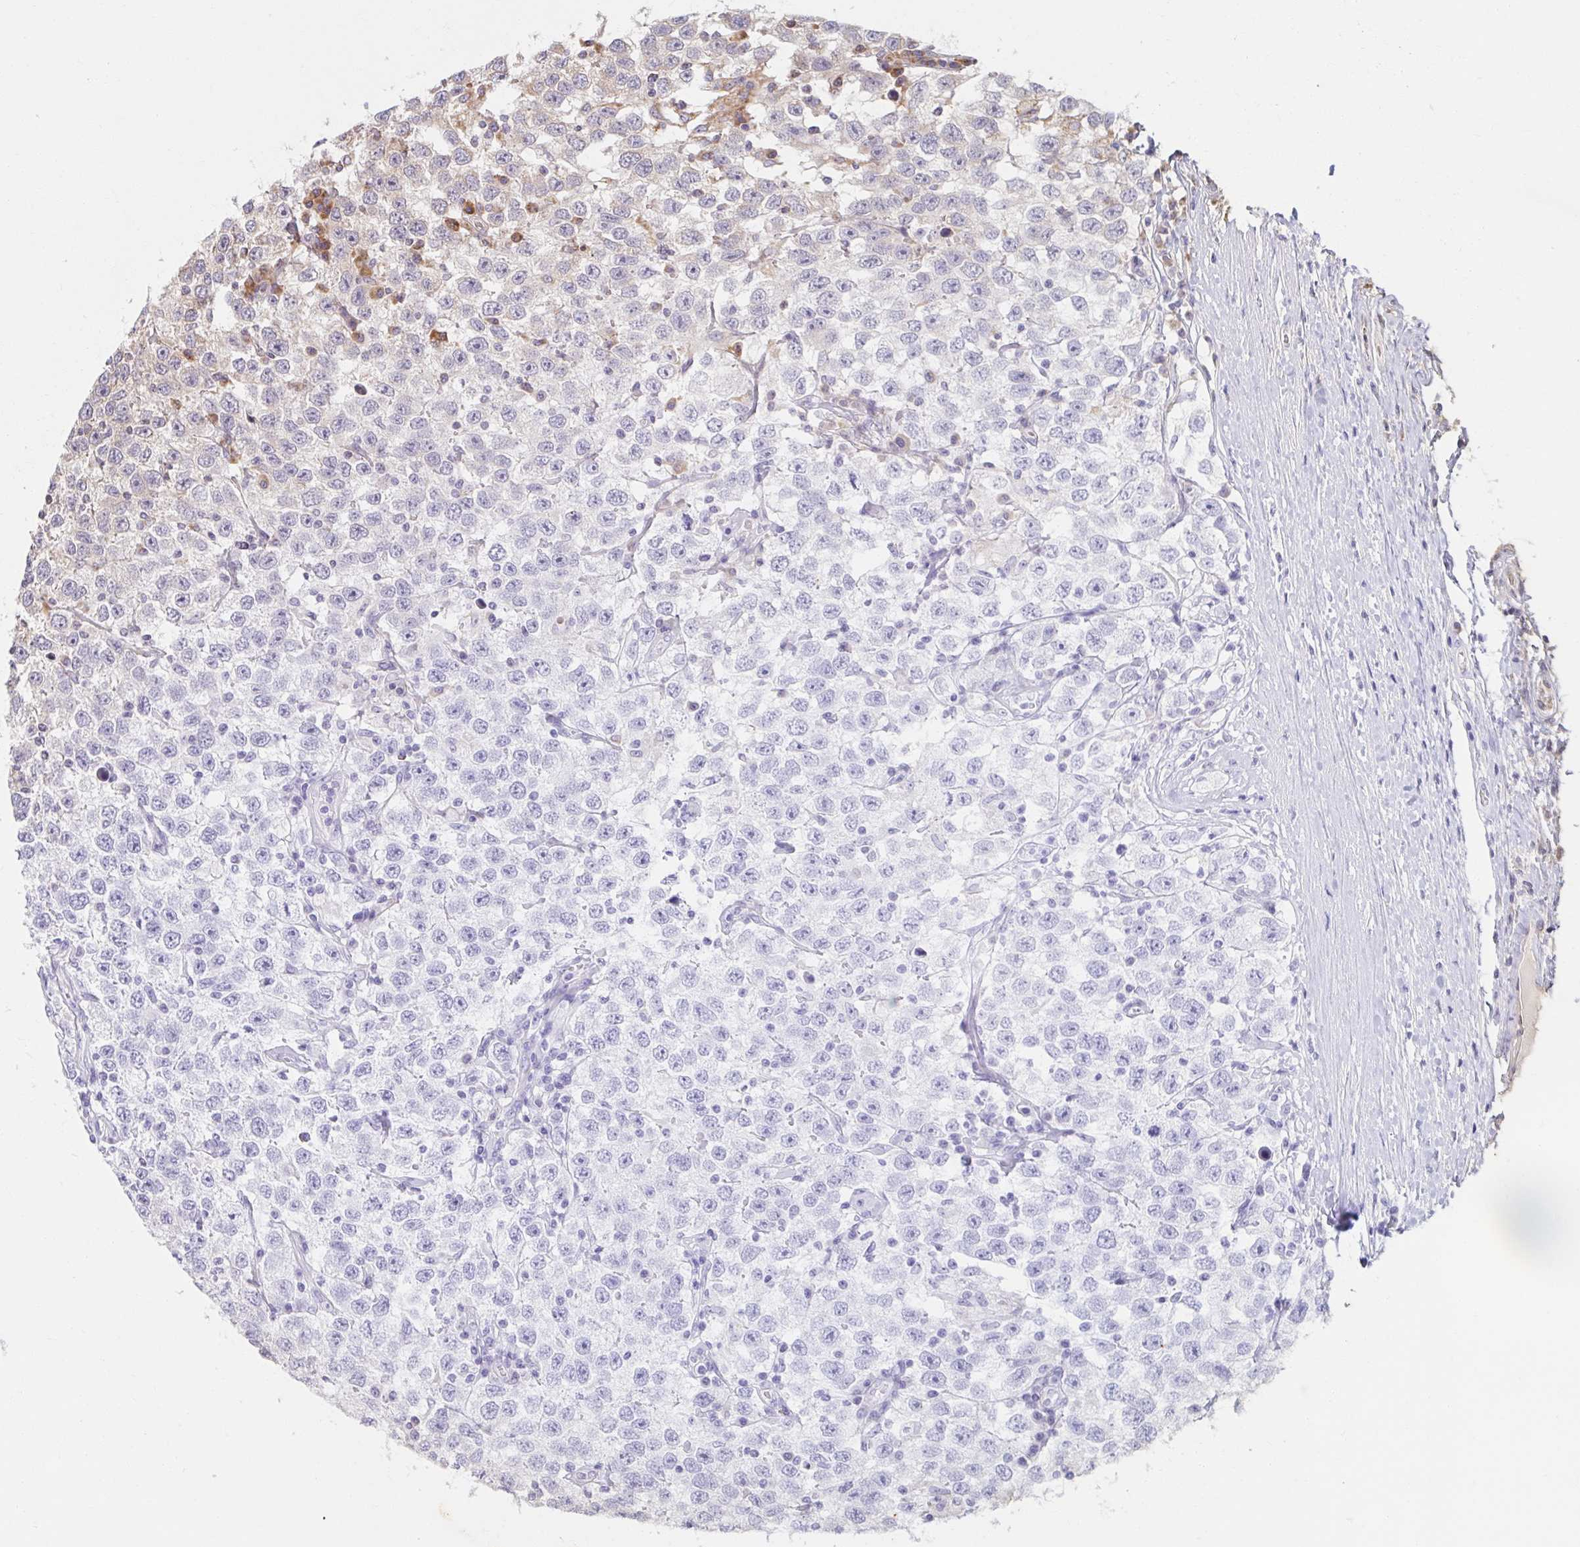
{"staining": {"intensity": "negative", "quantity": "none", "location": "none"}, "tissue": "testis cancer", "cell_type": "Tumor cells", "image_type": "cancer", "snomed": [{"axis": "morphology", "description": "Seminoma, NOS"}, {"axis": "topography", "description": "Testis"}], "caption": "The histopathology image exhibits no significant positivity in tumor cells of testis cancer.", "gene": "SKP2", "patient": {"sex": "male", "age": 41}}